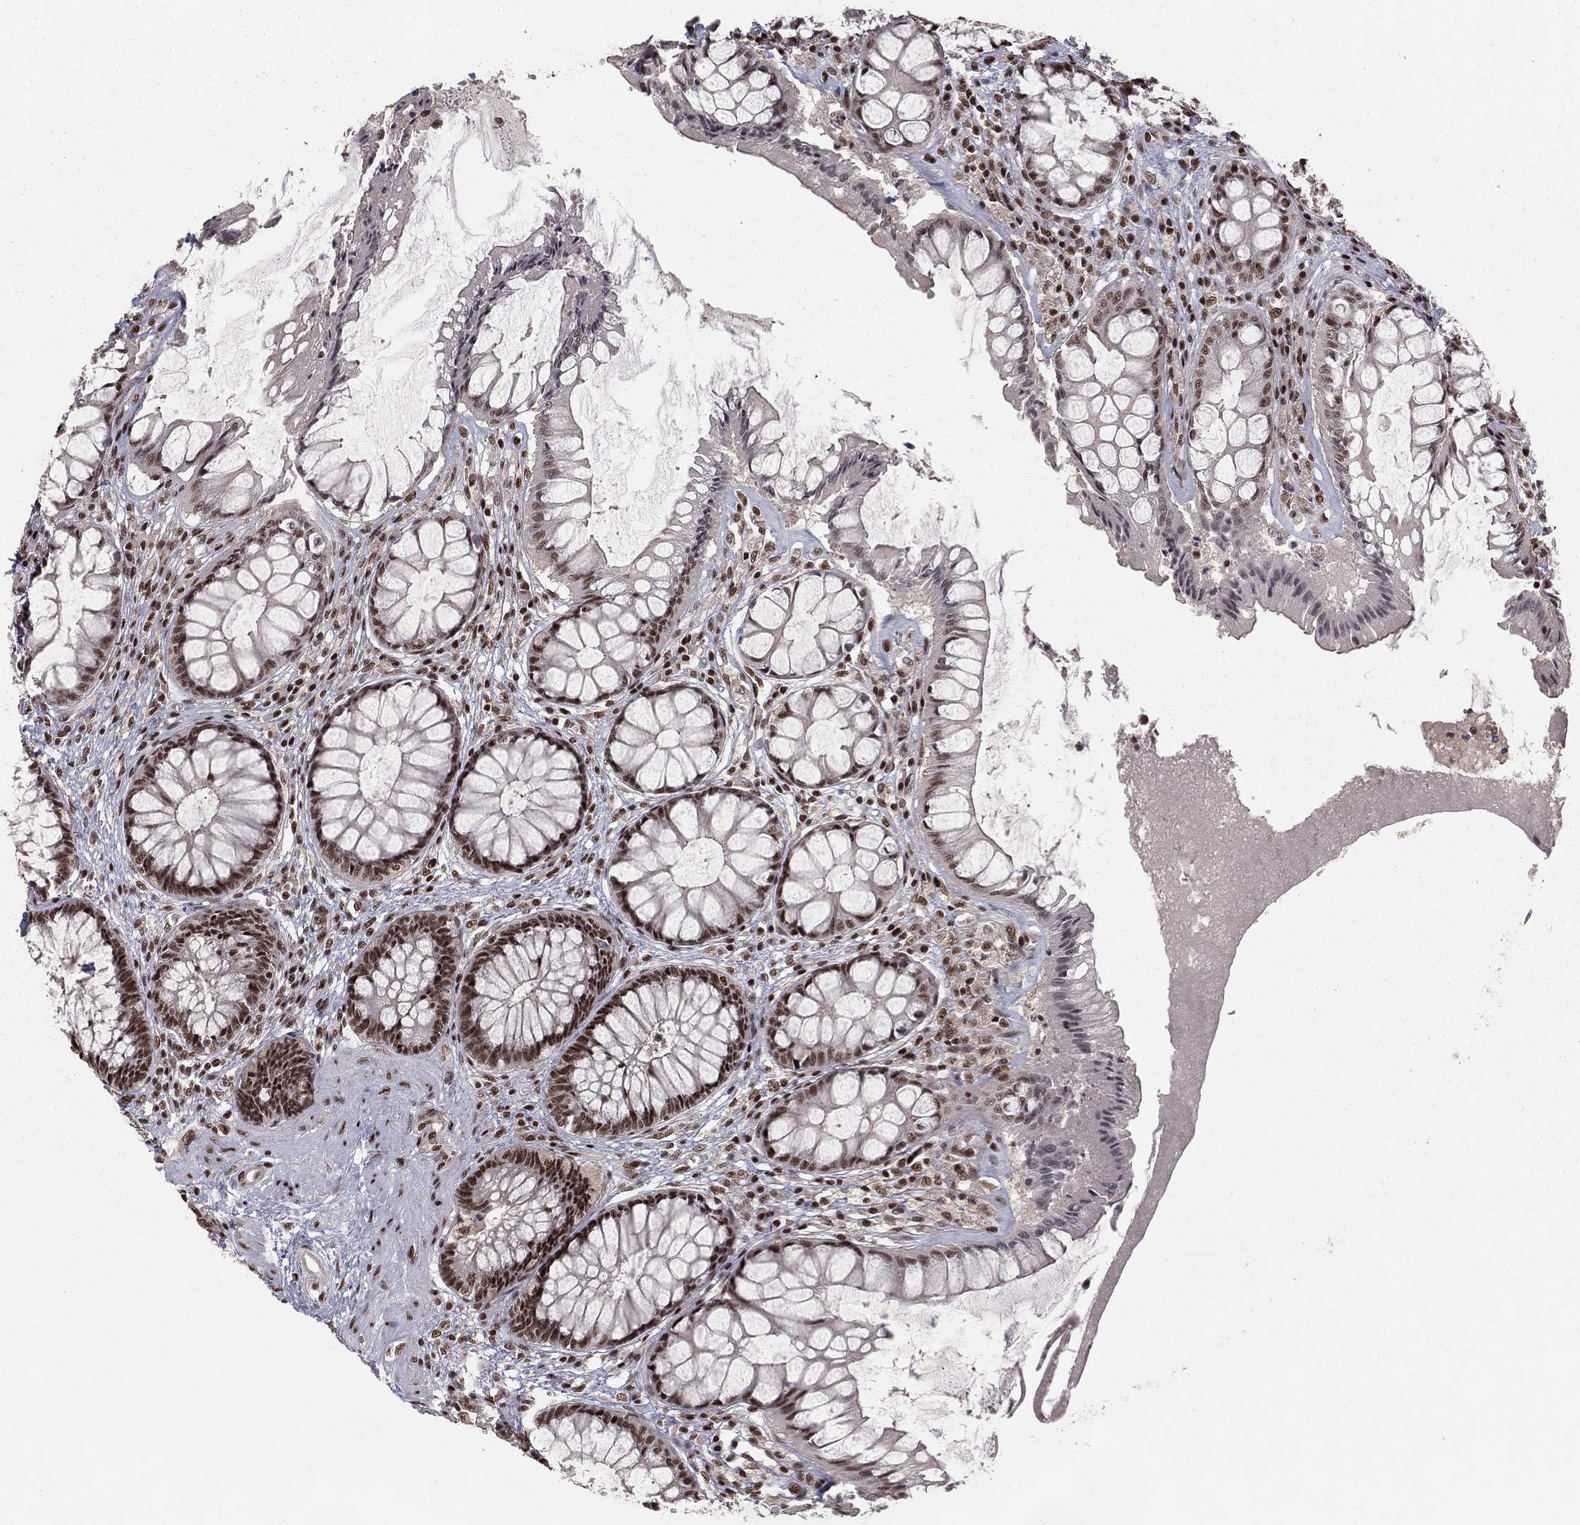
{"staining": {"intensity": "strong", "quantity": "25%-75%", "location": "nuclear"}, "tissue": "rectum", "cell_type": "Glandular cells", "image_type": "normal", "snomed": [{"axis": "morphology", "description": "Normal tissue, NOS"}, {"axis": "topography", "description": "Rectum"}], "caption": "Rectum stained with DAB immunohistochemistry (IHC) shows high levels of strong nuclear positivity in about 25%-75% of glandular cells. The staining was performed using DAB, with brown indicating positive protein expression. Nuclei are stained blue with hematoxylin.", "gene": "NFYB", "patient": {"sex": "female", "age": 58}}